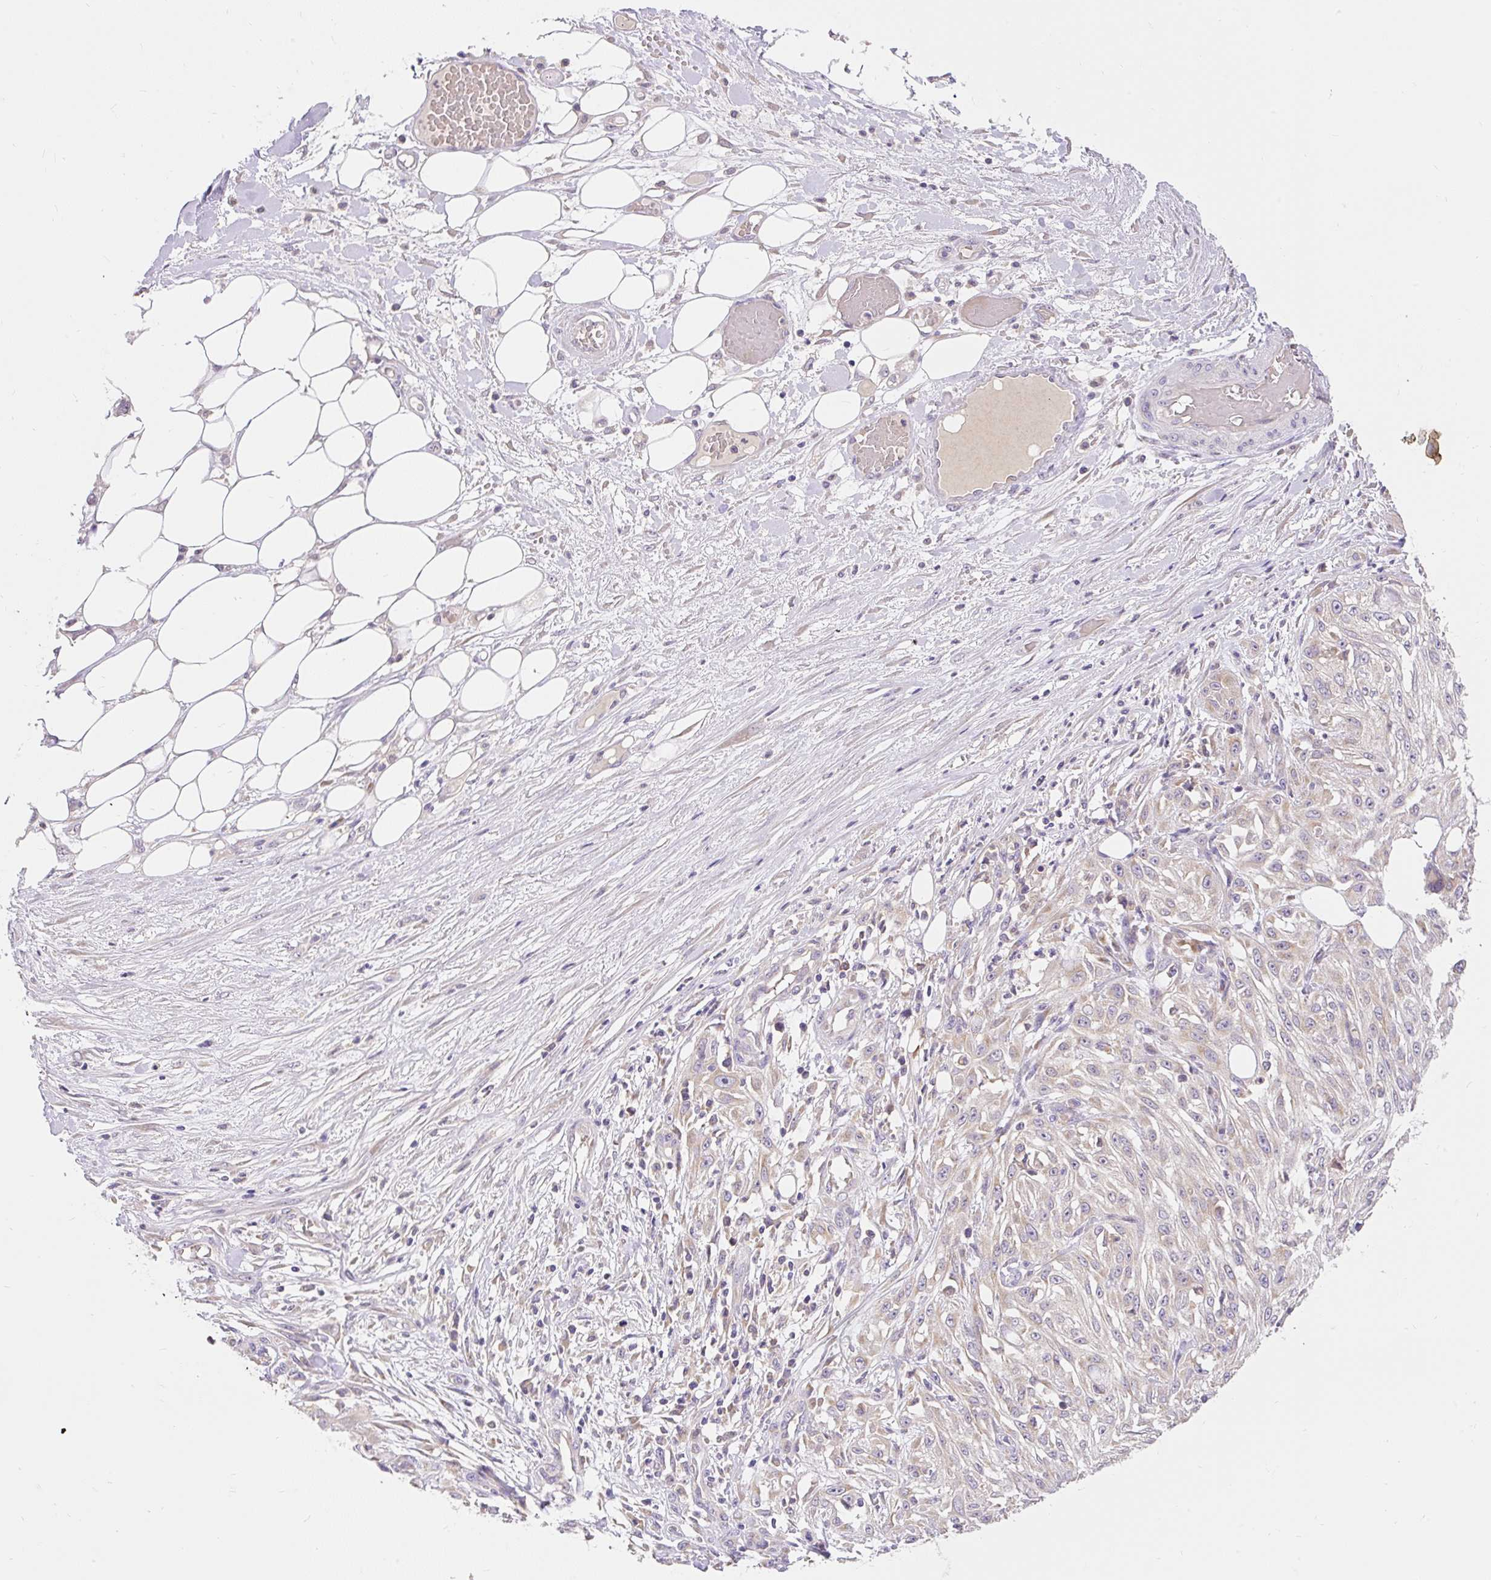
{"staining": {"intensity": "negative", "quantity": "none", "location": "none"}, "tissue": "skin cancer", "cell_type": "Tumor cells", "image_type": "cancer", "snomed": [{"axis": "morphology", "description": "Squamous cell carcinoma, NOS"}, {"axis": "morphology", "description": "Squamous cell carcinoma, metastatic, NOS"}, {"axis": "topography", "description": "Skin"}, {"axis": "topography", "description": "Lymph node"}], "caption": "Micrograph shows no significant protein positivity in tumor cells of skin metastatic squamous cell carcinoma.", "gene": "SEC63", "patient": {"sex": "male", "age": 75}}